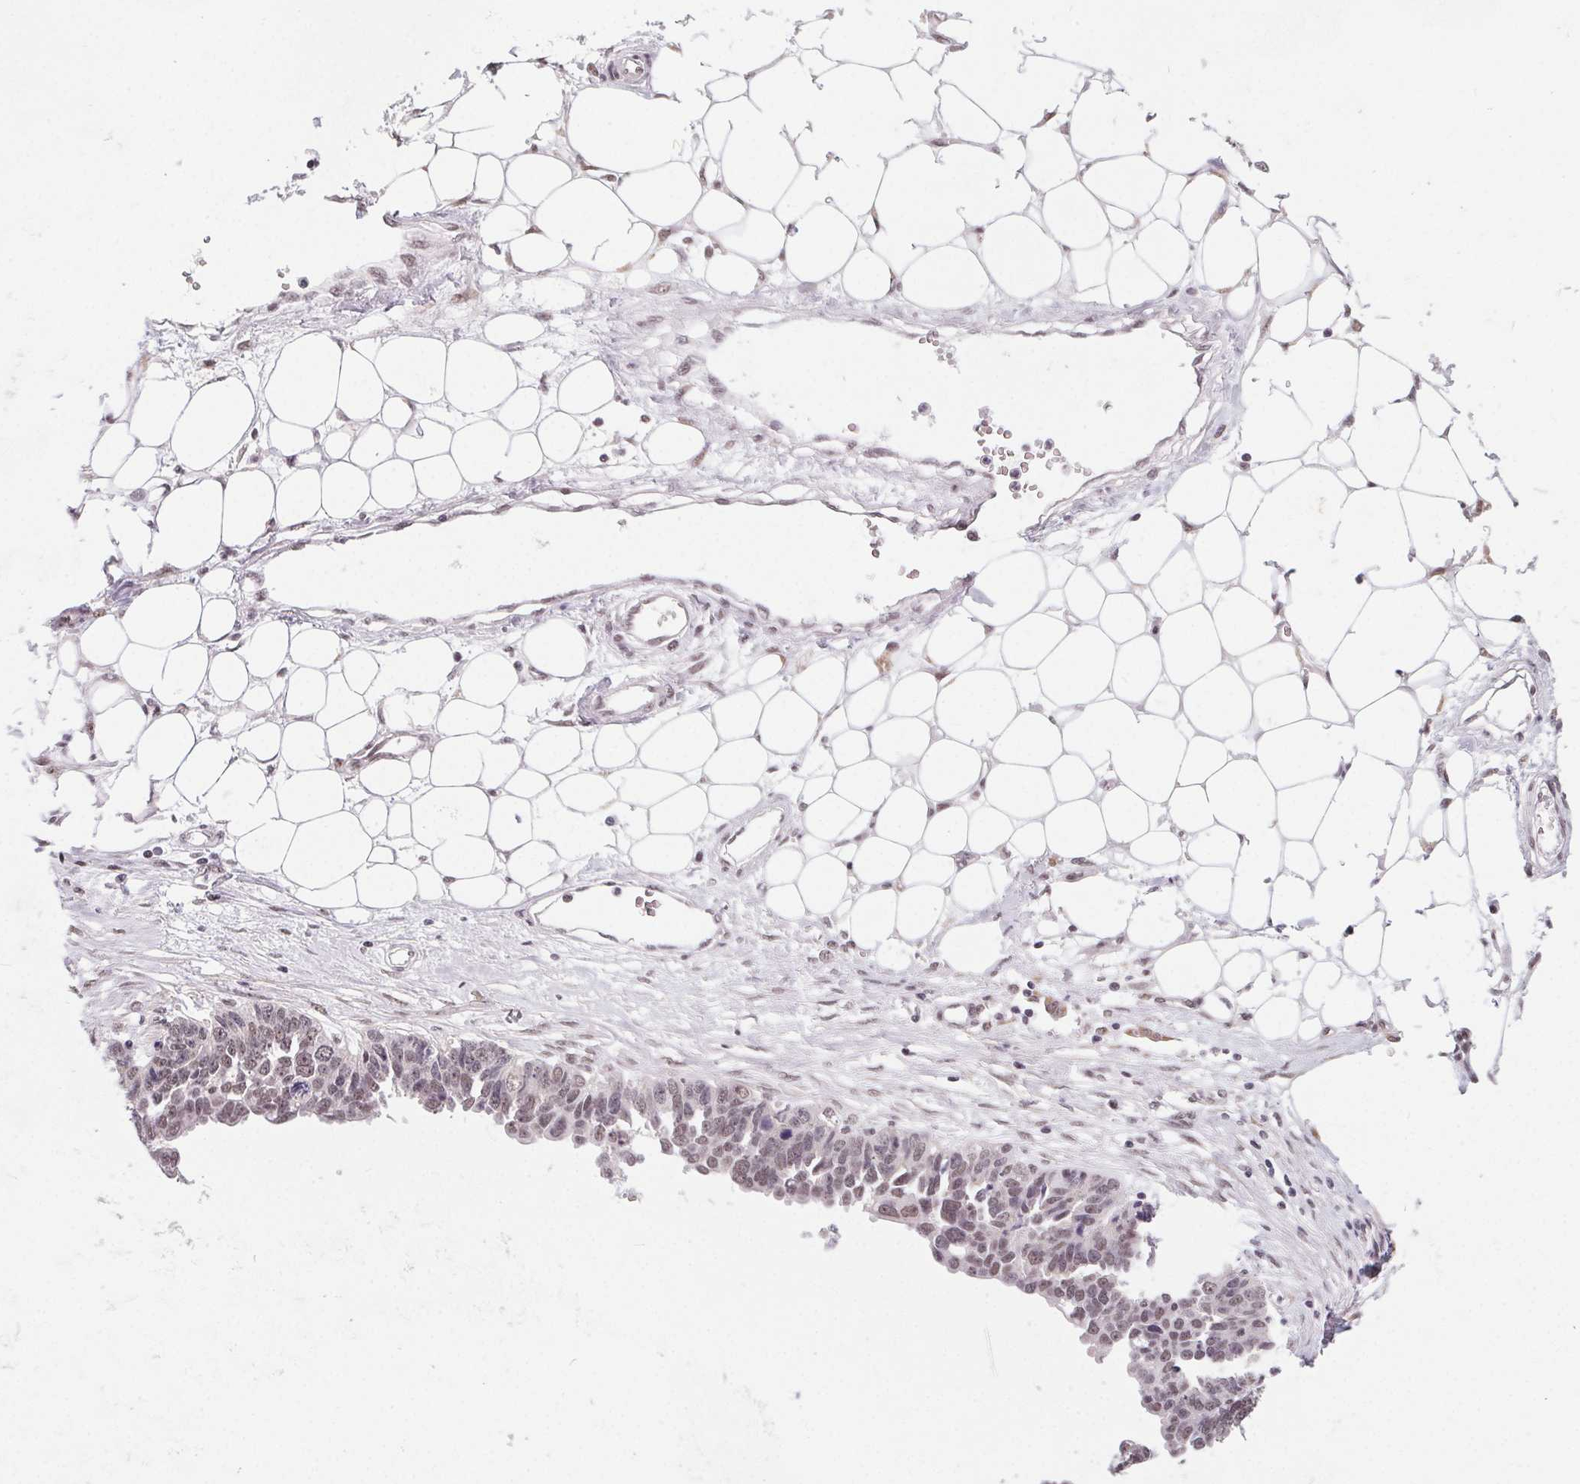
{"staining": {"intensity": "weak", "quantity": "25%-75%", "location": "nuclear"}, "tissue": "ovarian cancer", "cell_type": "Tumor cells", "image_type": "cancer", "snomed": [{"axis": "morphology", "description": "Cystadenocarcinoma, serous, NOS"}, {"axis": "topography", "description": "Ovary"}], "caption": "High-power microscopy captured an immunohistochemistry histopathology image of ovarian cancer, revealing weak nuclear staining in approximately 25%-75% of tumor cells.", "gene": "TCERG1", "patient": {"sex": "female", "age": 76}}